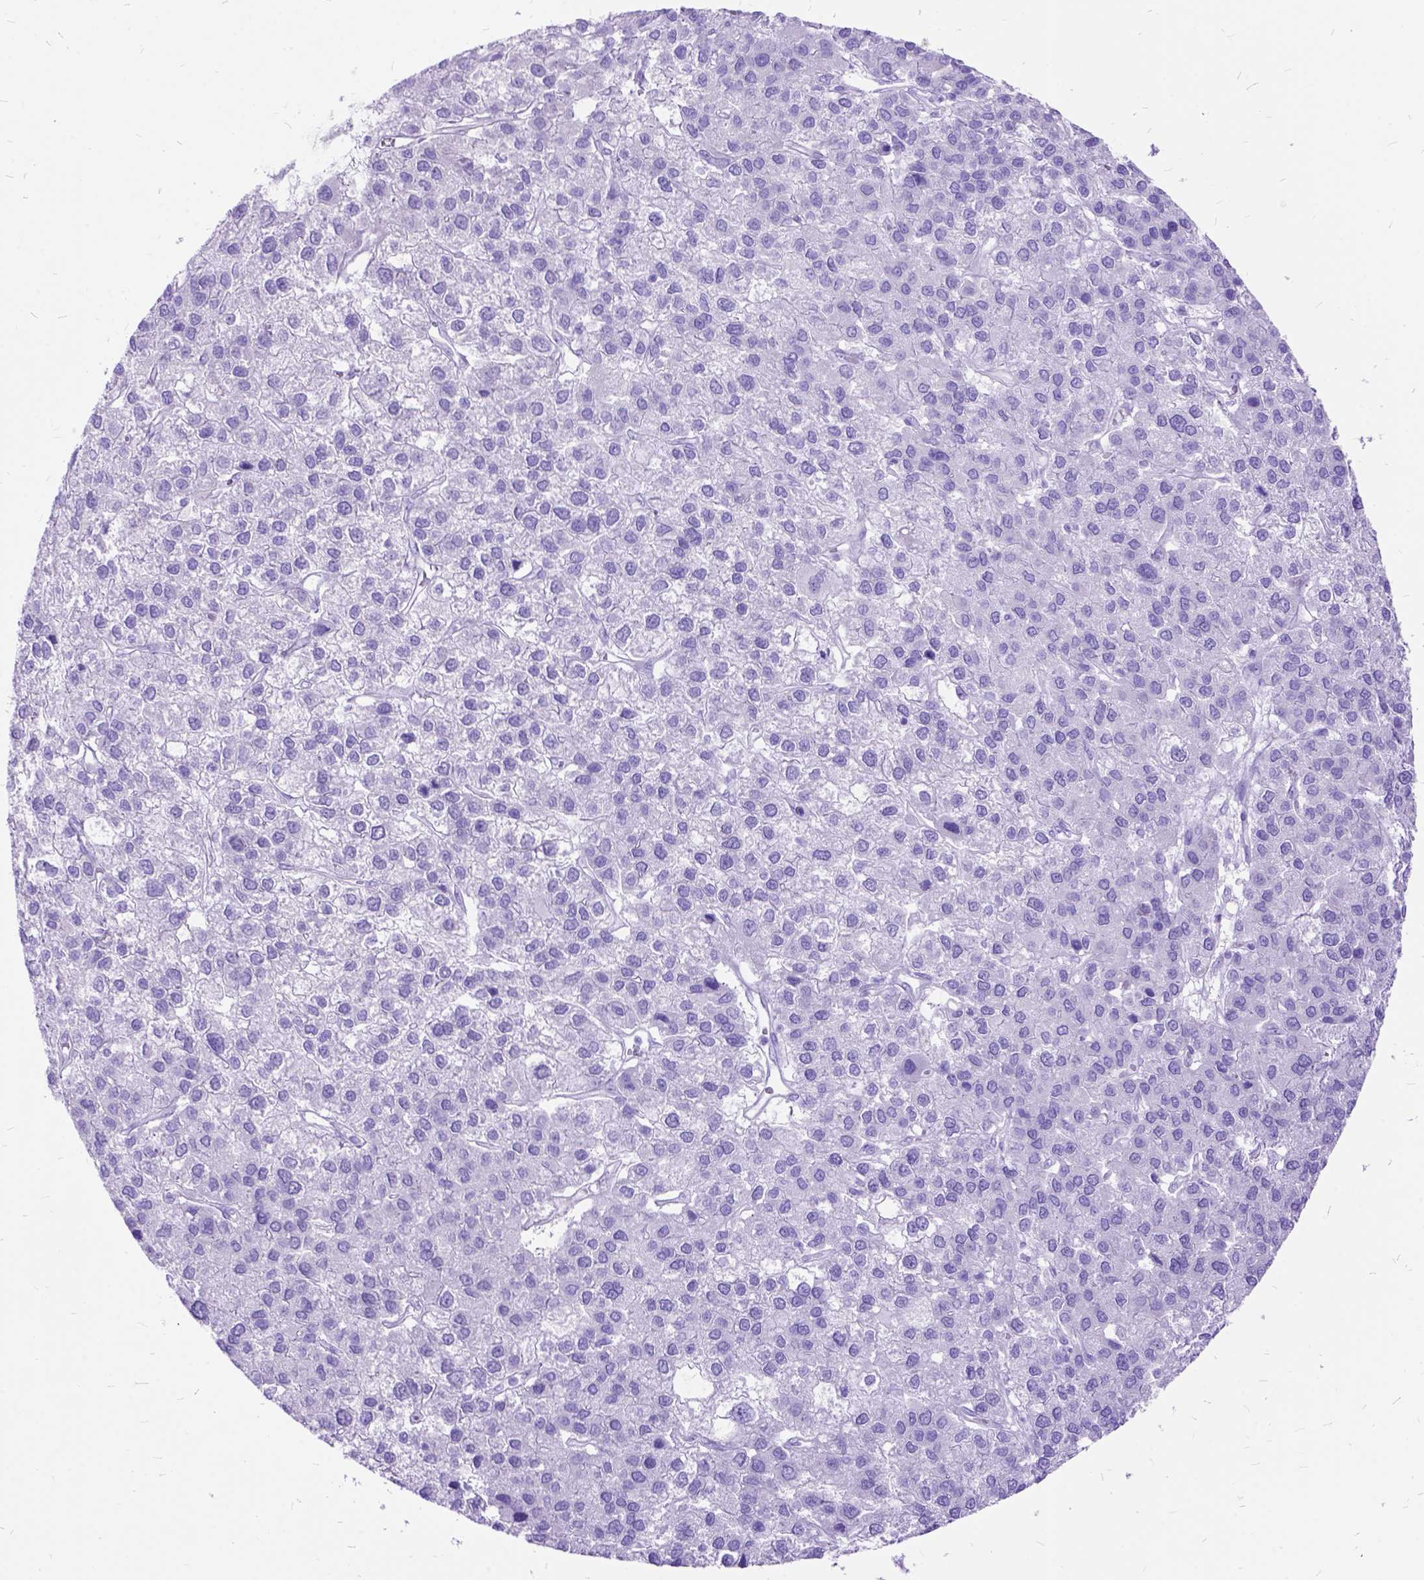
{"staining": {"intensity": "negative", "quantity": "none", "location": "none"}, "tissue": "liver cancer", "cell_type": "Tumor cells", "image_type": "cancer", "snomed": [{"axis": "morphology", "description": "Carcinoma, Hepatocellular, NOS"}, {"axis": "topography", "description": "Liver"}], "caption": "Tumor cells show no significant staining in liver cancer (hepatocellular carcinoma).", "gene": "DNAH2", "patient": {"sex": "female", "age": 41}}